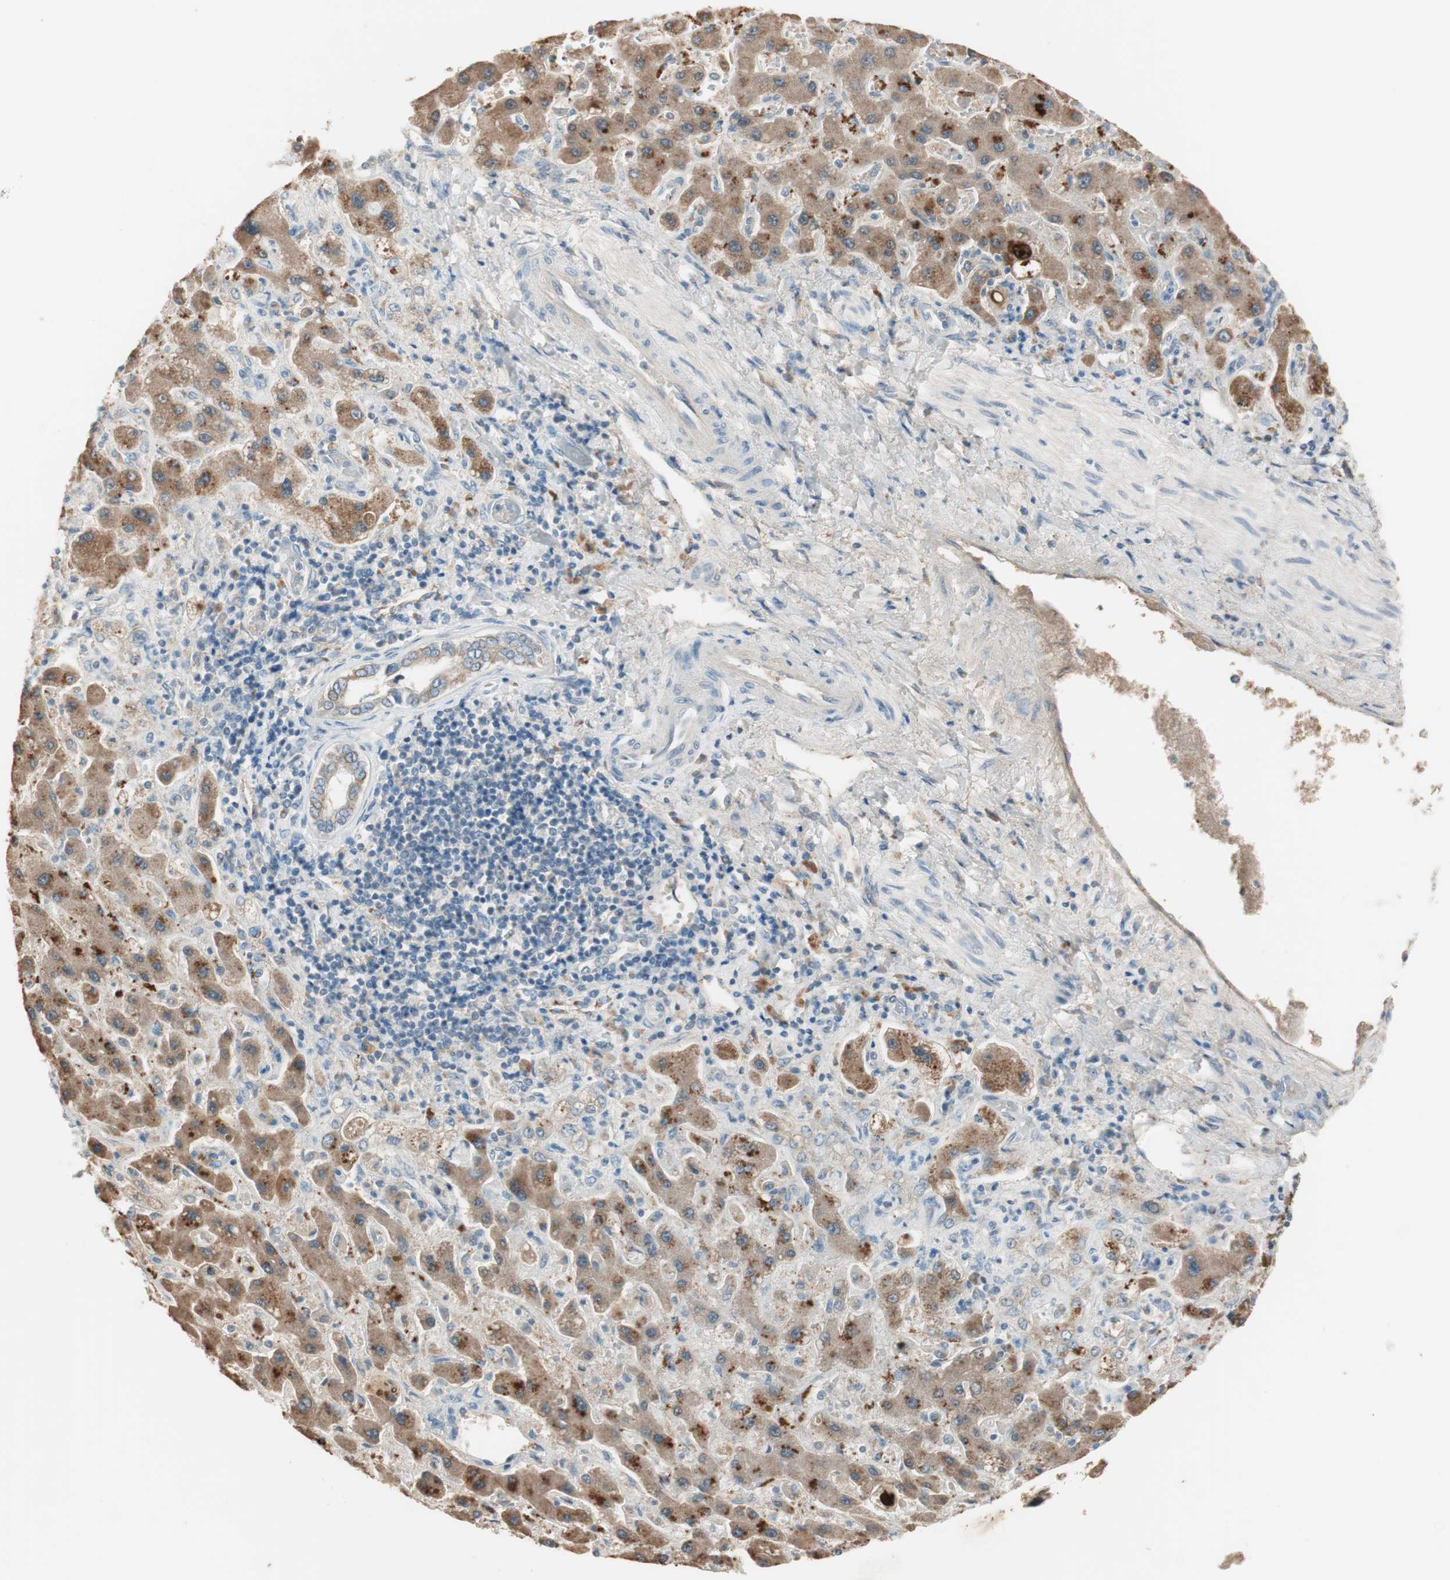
{"staining": {"intensity": "weak", "quantity": ">75%", "location": "cytoplasmic/membranous"}, "tissue": "liver cancer", "cell_type": "Tumor cells", "image_type": "cancer", "snomed": [{"axis": "morphology", "description": "Cholangiocarcinoma"}, {"axis": "topography", "description": "Liver"}], "caption": "Immunohistochemical staining of liver cancer exhibits weak cytoplasmic/membranous protein positivity in approximately >75% of tumor cells.", "gene": "KHK", "patient": {"sex": "male", "age": 50}}